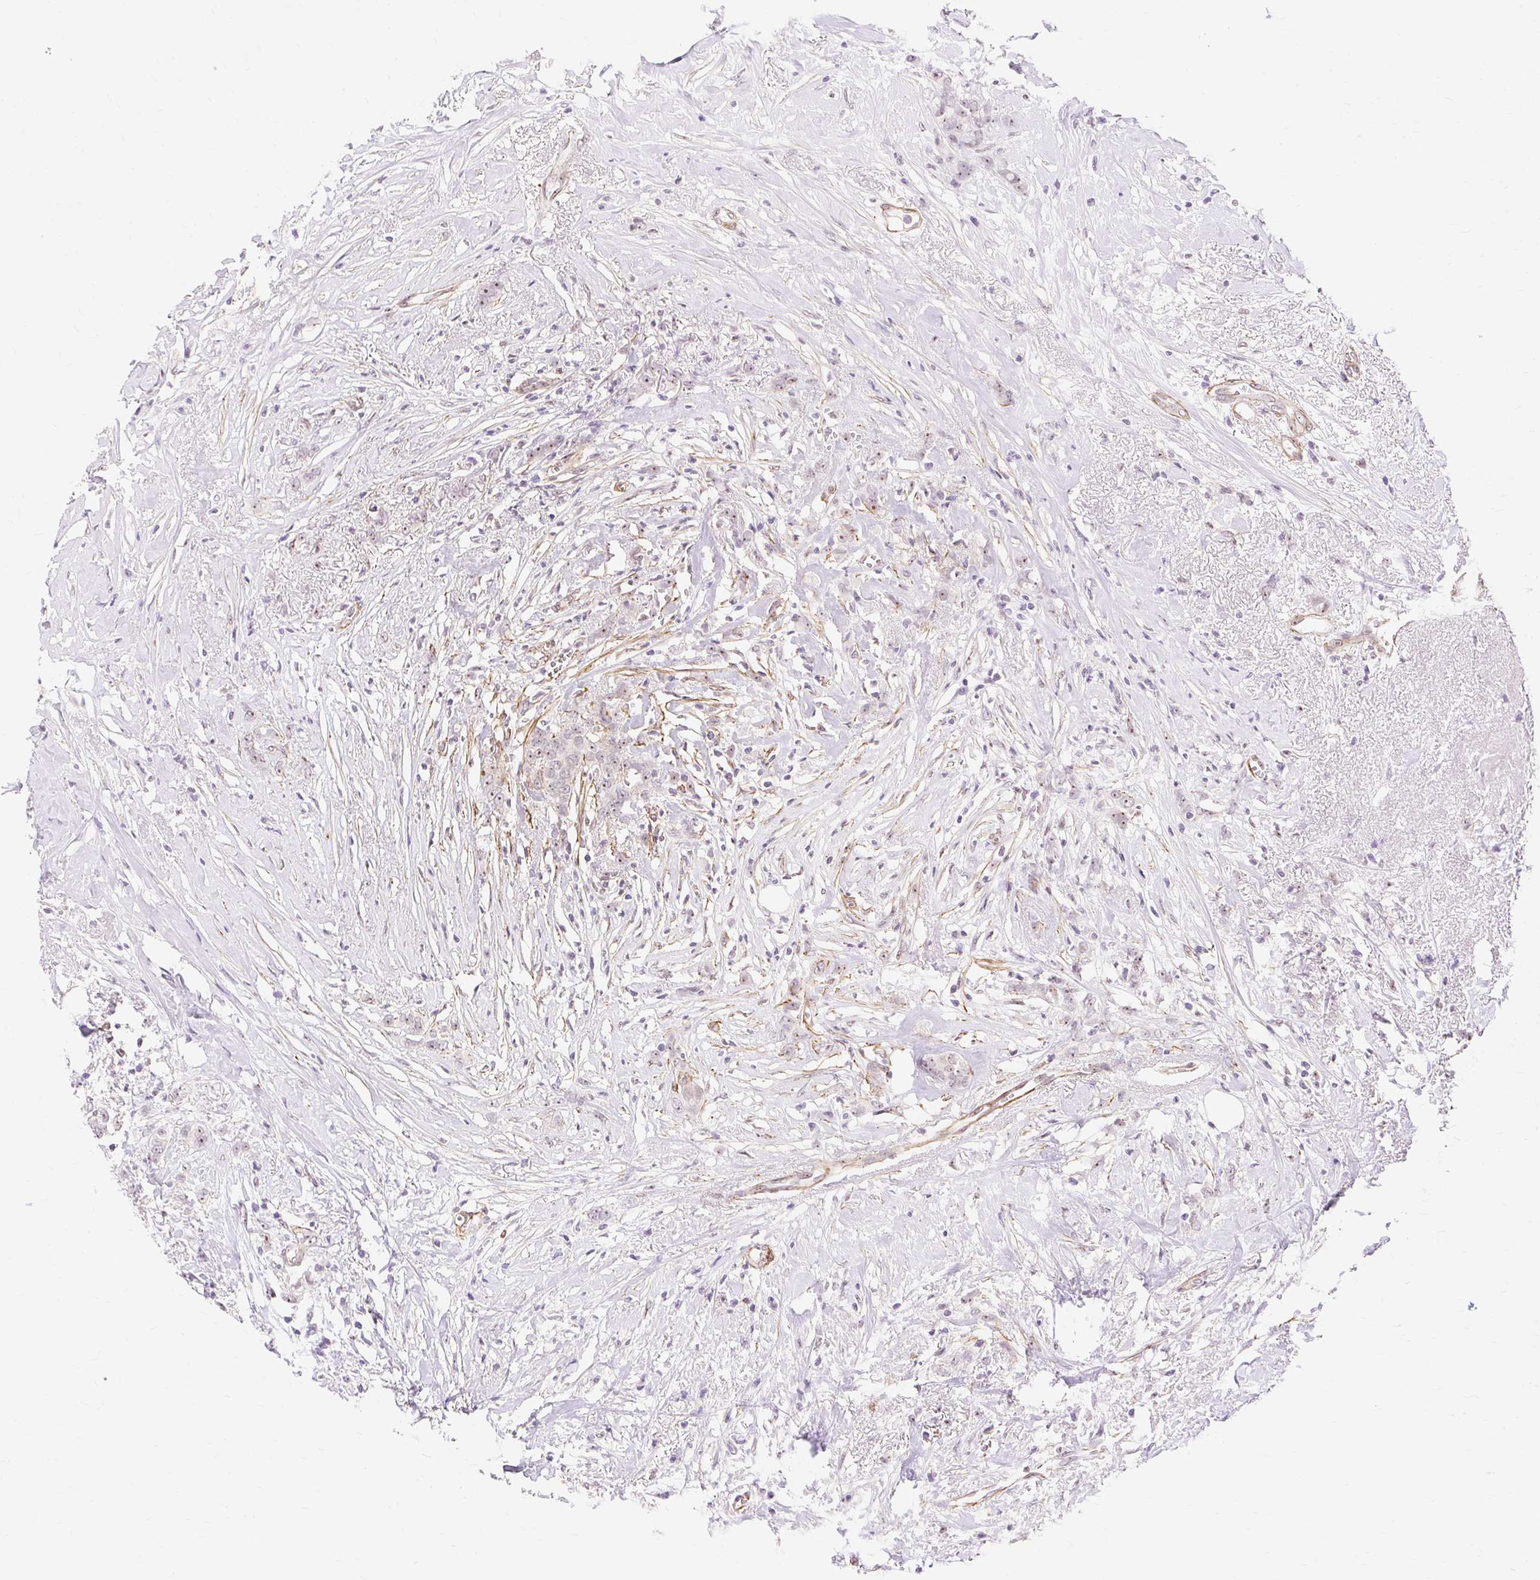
{"staining": {"intensity": "weak", "quantity": "25%-75%", "location": "nuclear"}, "tissue": "breast cancer", "cell_type": "Tumor cells", "image_type": "cancer", "snomed": [{"axis": "morphology", "description": "Lobular carcinoma"}, {"axis": "topography", "description": "Breast"}], "caption": "Immunohistochemical staining of human breast cancer displays low levels of weak nuclear protein positivity in approximately 25%-75% of tumor cells.", "gene": "OBP2A", "patient": {"sex": "female", "age": 91}}